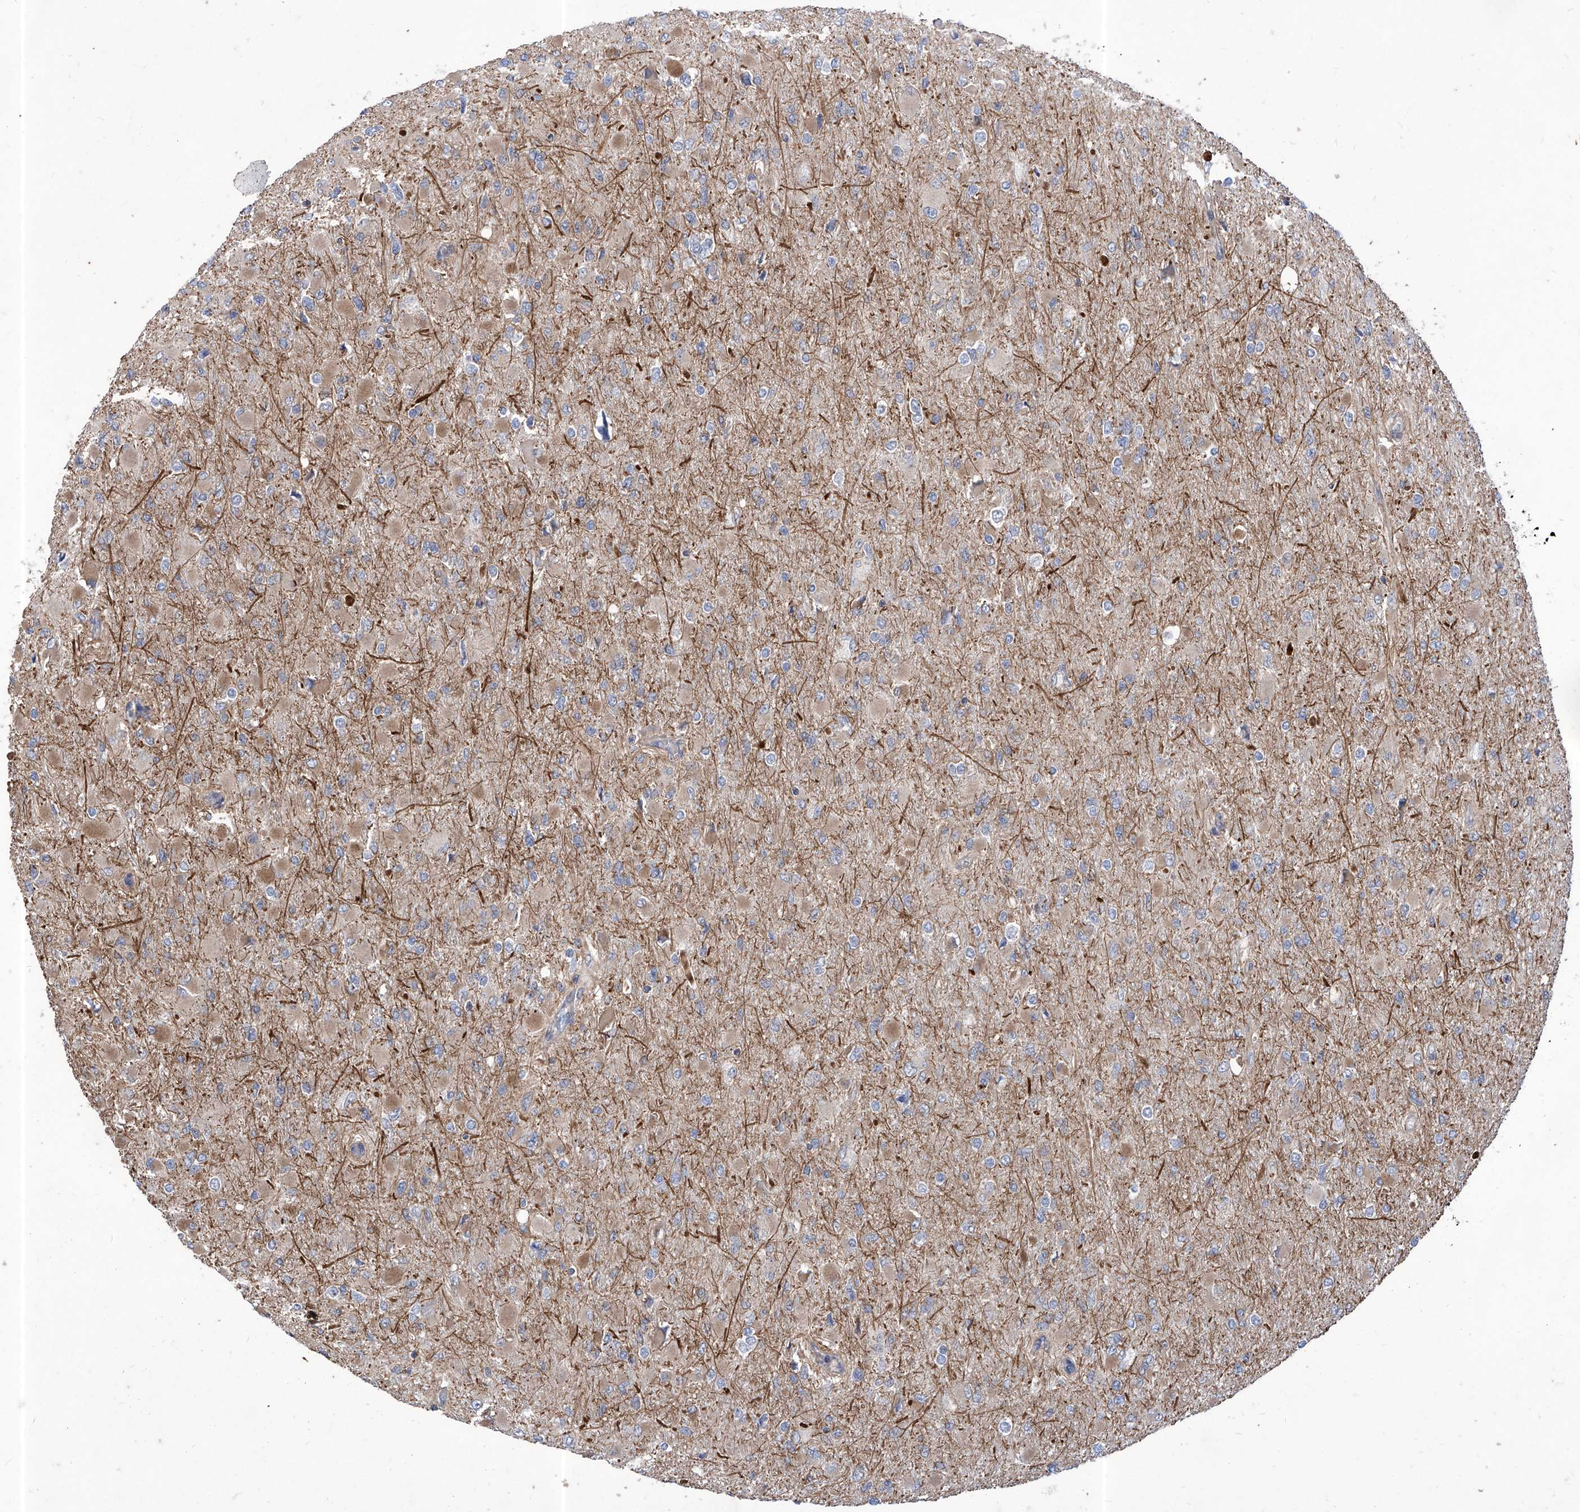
{"staining": {"intensity": "weak", "quantity": "25%-75%", "location": "cytoplasmic/membranous"}, "tissue": "glioma", "cell_type": "Tumor cells", "image_type": "cancer", "snomed": [{"axis": "morphology", "description": "Glioma, malignant, High grade"}, {"axis": "topography", "description": "Cerebral cortex"}], "caption": "IHC micrograph of neoplastic tissue: glioma stained using immunohistochemistry reveals low levels of weak protein expression localized specifically in the cytoplasmic/membranous of tumor cells, appearing as a cytoplasmic/membranous brown color.", "gene": "KIFC2", "patient": {"sex": "female", "age": 36}}